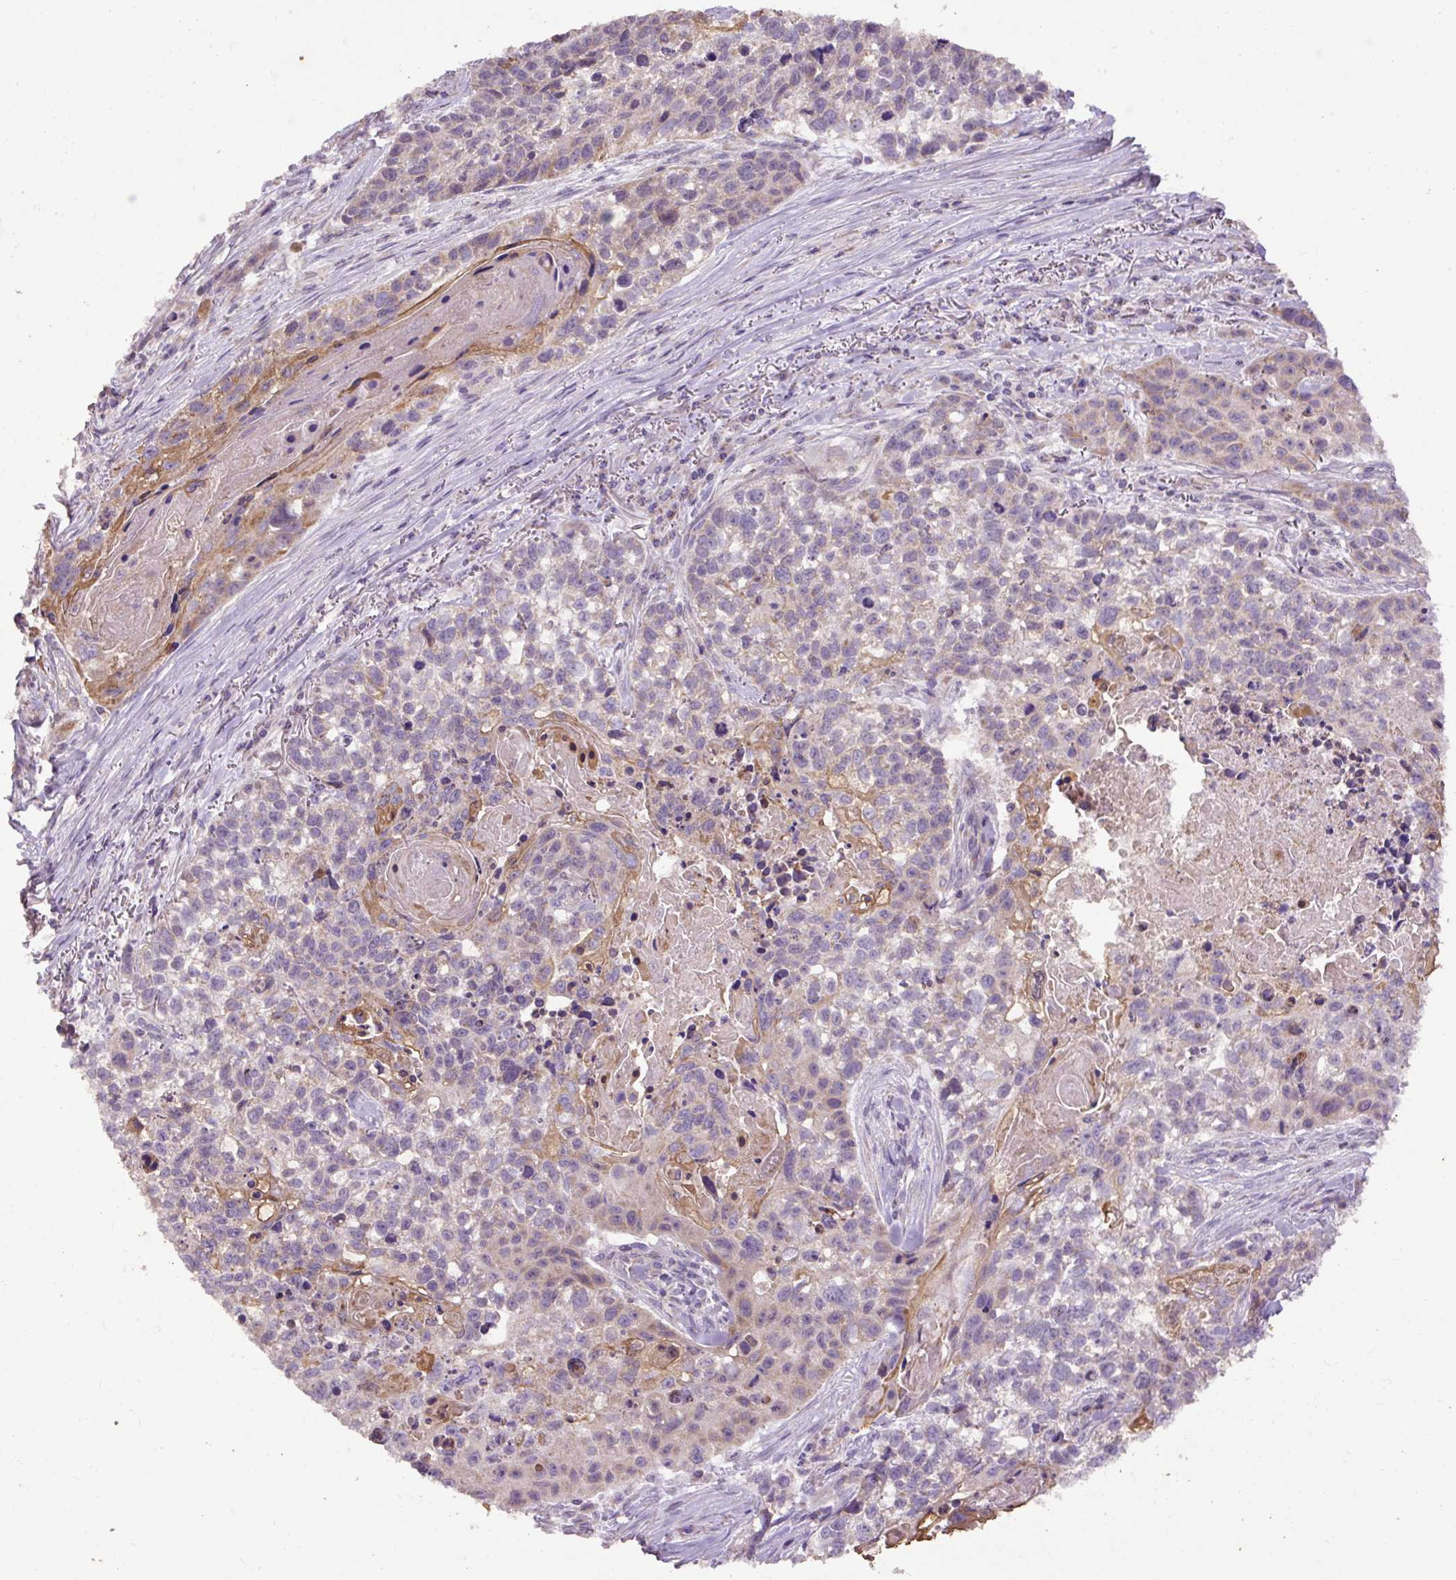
{"staining": {"intensity": "weak", "quantity": "25%-75%", "location": "cytoplasmic/membranous"}, "tissue": "lung cancer", "cell_type": "Tumor cells", "image_type": "cancer", "snomed": [{"axis": "morphology", "description": "Squamous cell carcinoma, NOS"}, {"axis": "topography", "description": "Lung"}], "caption": "IHC histopathology image of neoplastic tissue: lung cancer (squamous cell carcinoma) stained using immunohistochemistry exhibits low levels of weak protein expression localized specifically in the cytoplasmic/membranous of tumor cells, appearing as a cytoplasmic/membranous brown color.", "gene": "ABR", "patient": {"sex": "male", "age": 74}}